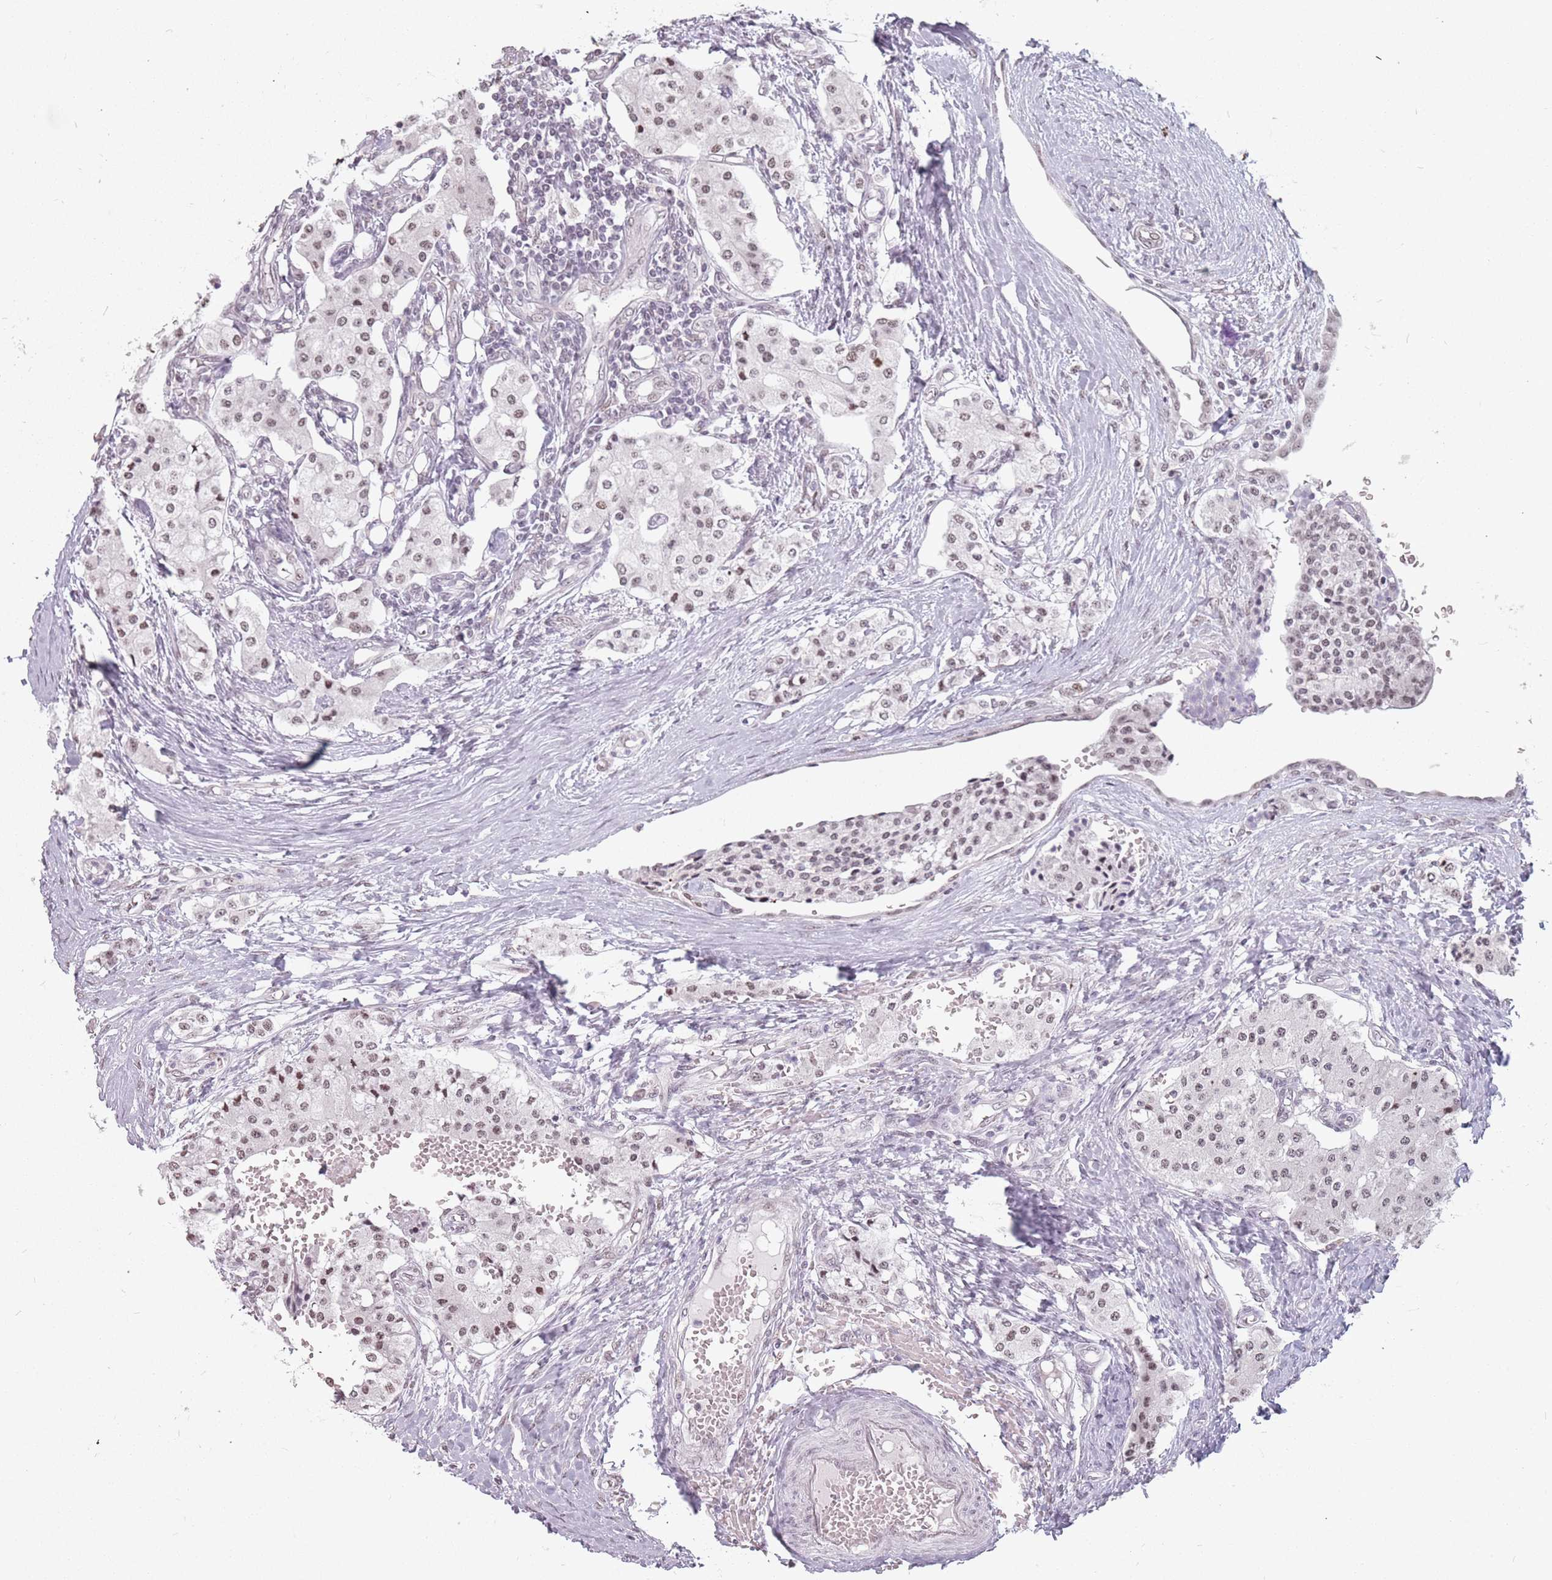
{"staining": {"intensity": "weak", "quantity": "25%-75%", "location": "nuclear"}, "tissue": "carcinoid", "cell_type": "Tumor cells", "image_type": "cancer", "snomed": [{"axis": "morphology", "description": "Carcinoid, malignant, NOS"}, {"axis": "topography", "description": "Colon"}], "caption": "Human carcinoid stained with a brown dye displays weak nuclear positive expression in approximately 25%-75% of tumor cells.", "gene": "PTCHD1", "patient": {"sex": "female", "age": 52}}